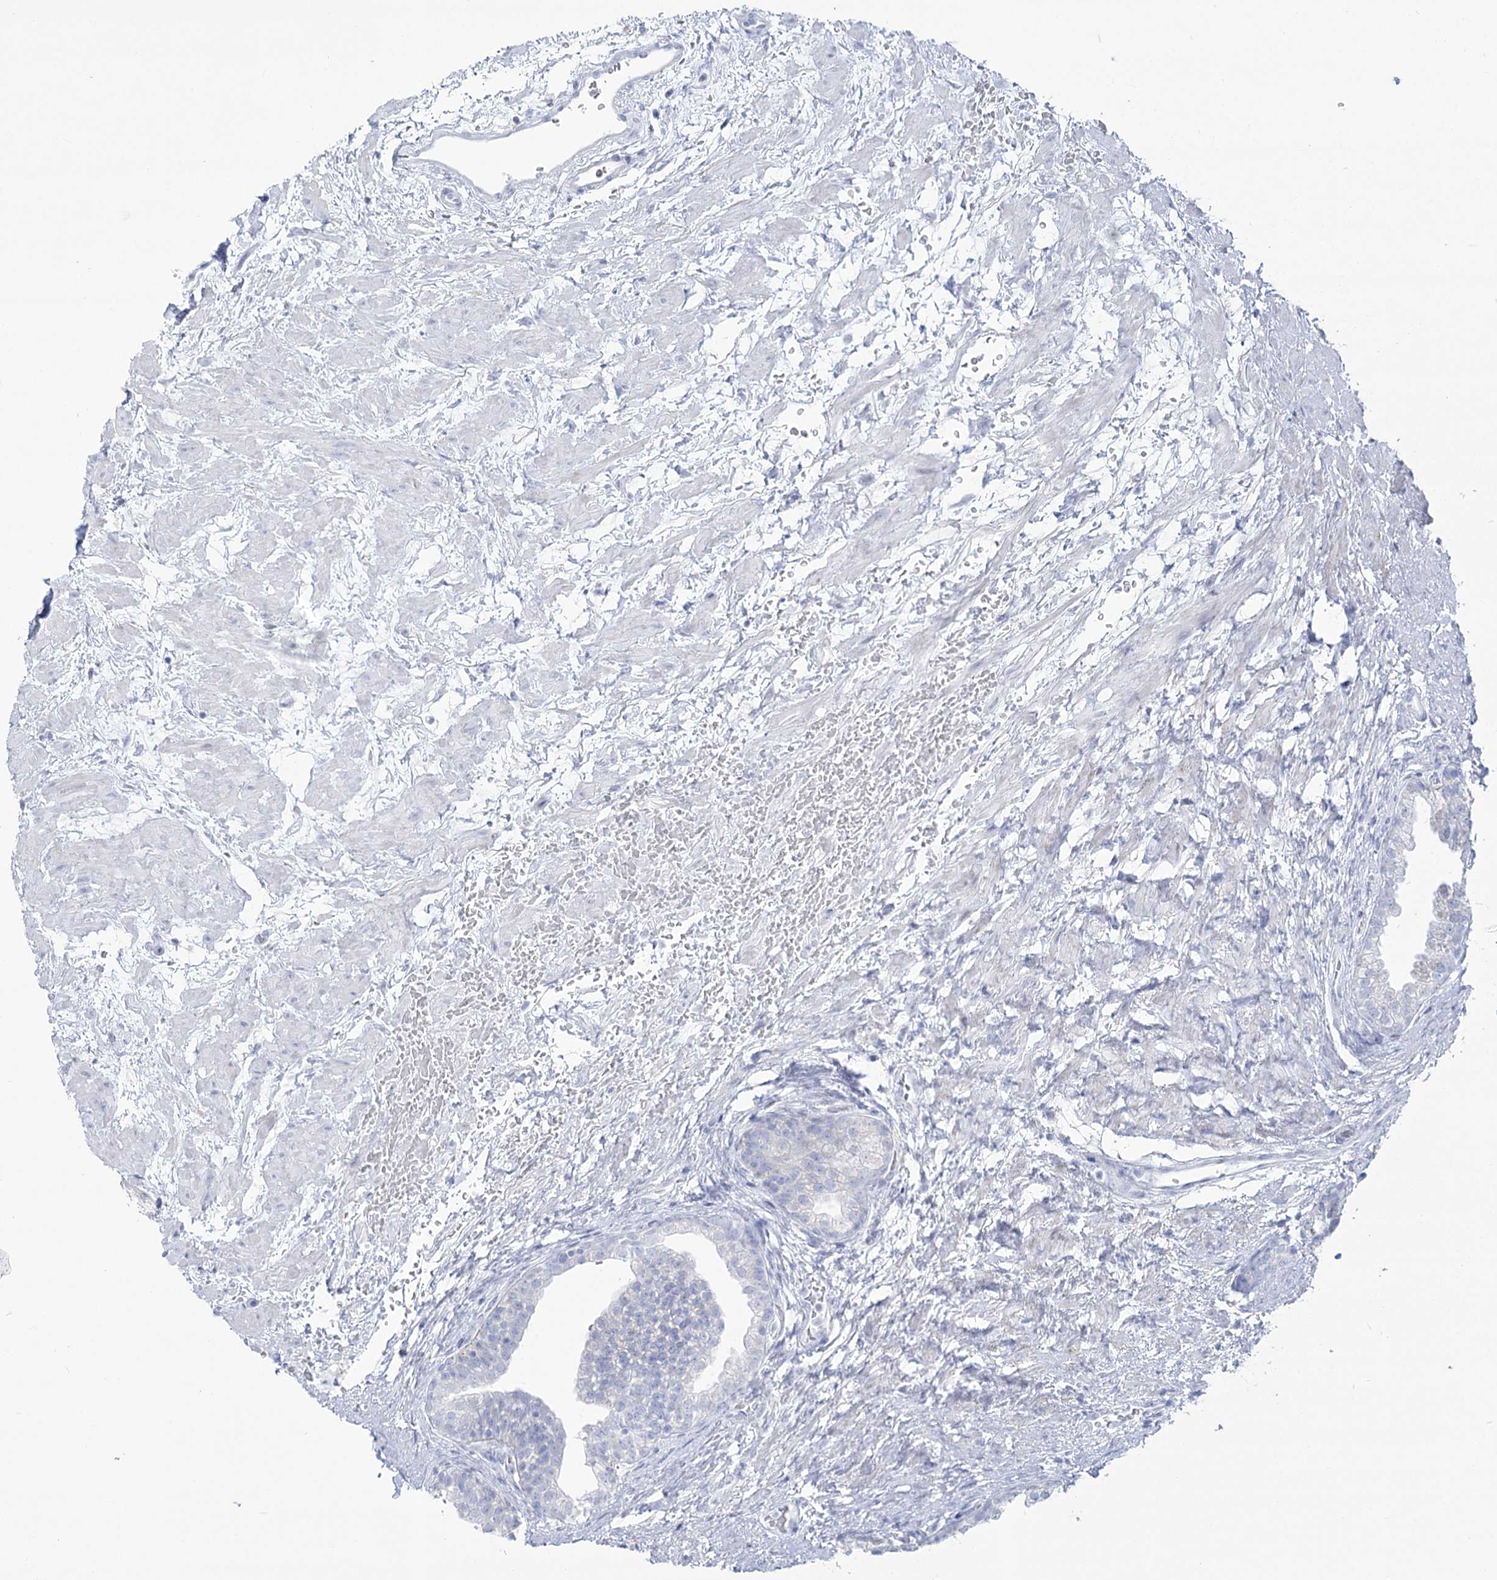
{"staining": {"intensity": "negative", "quantity": "none", "location": "none"}, "tissue": "prostate", "cell_type": "Glandular cells", "image_type": "normal", "snomed": [{"axis": "morphology", "description": "Normal tissue, NOS"}, {"axis": "topography", "description": "Prostate"}], "caption": "DAB (3,3'-diaminobenzidine) immunohistochemical staining of unremarkable human prostate displays no significant expression in glandular cells. (Immunohistochemistry, brightfield microscopy, high magnification).", "gene": "ZNF843", "patient": {"sex": "male", "age": 48}}